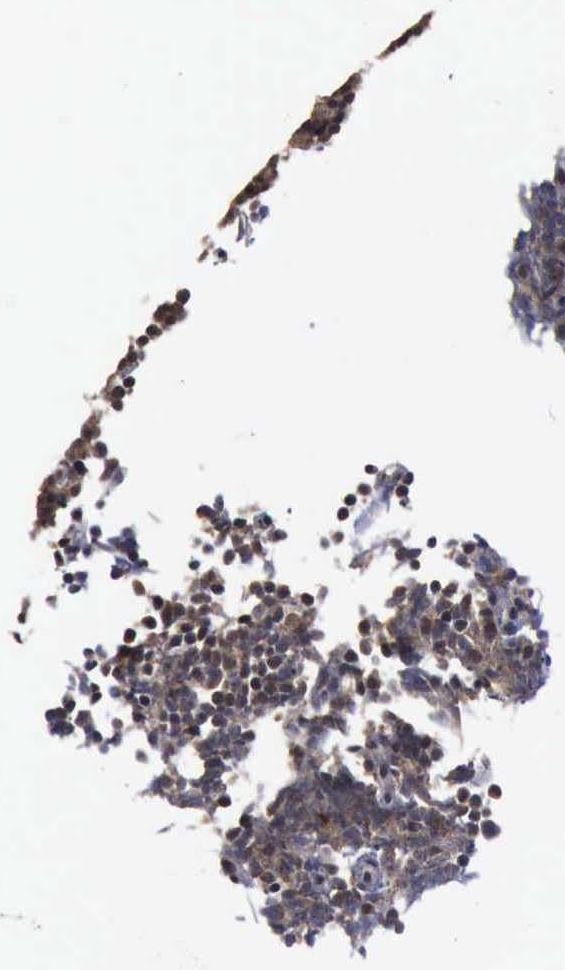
{"staining": {"intensity": "weak", "quantity": ">75%", "location": "cytoplasmic/membranous,nuclear"}, "tissue": "lymphoma", "cell_type": "Tumor cells", "image_type": "cancer", "snomed": [{"axis": "morphology", "description": "Malignant lymphoma, non-Hodgkin's type, Low grade"}, {"axis": "topography", "description": "Lymph node"}], "caption": "Immunohistochemical staining of lymphoma exhibits weak cytoplasmic/membranous and nuclear protein expression in about >75% of tumor cells.", "gene": "RTCB", "patient": {"sex": "male", "age": 57}}